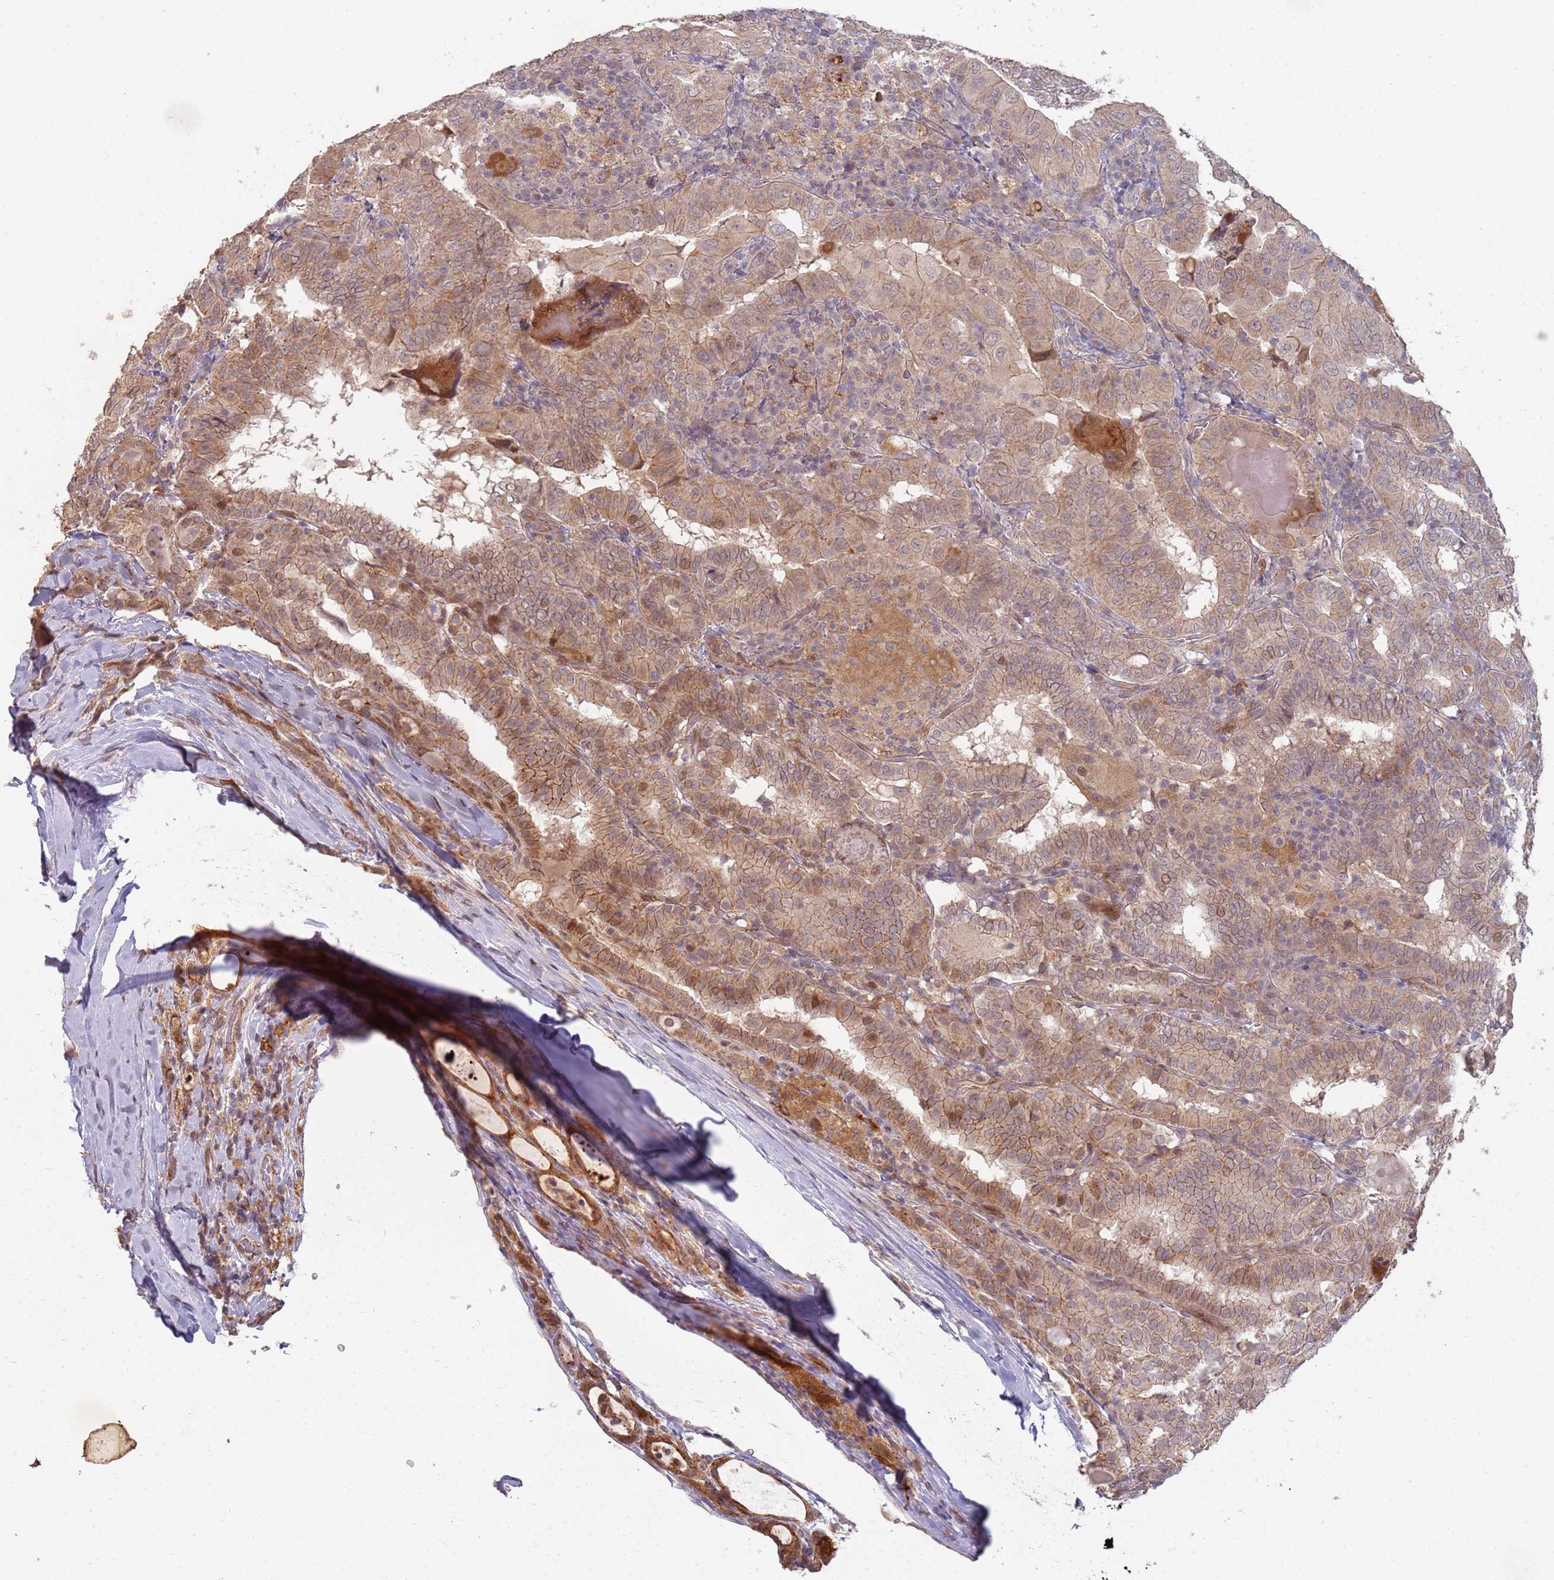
{"staining": {"intensity": "weak", "quantity": ">75%", "location": "cytoplasmic/membranous"}, "tissue": "thyroid cancer", "cell_type": "Tumor cells", "image_type": "cancer", "snomed": [{"axis": "morphology", "description": "Papillary adenocarcinoma, NOS"}, {"axis": "topography", "description": "Thyroid gland"}], "caption": "Human thyroid cancer stained with a protein marker exhibits weak staining in tumor cells.", "gene": "MPEG1", "patient": {"sex": "female", "age": 72}}